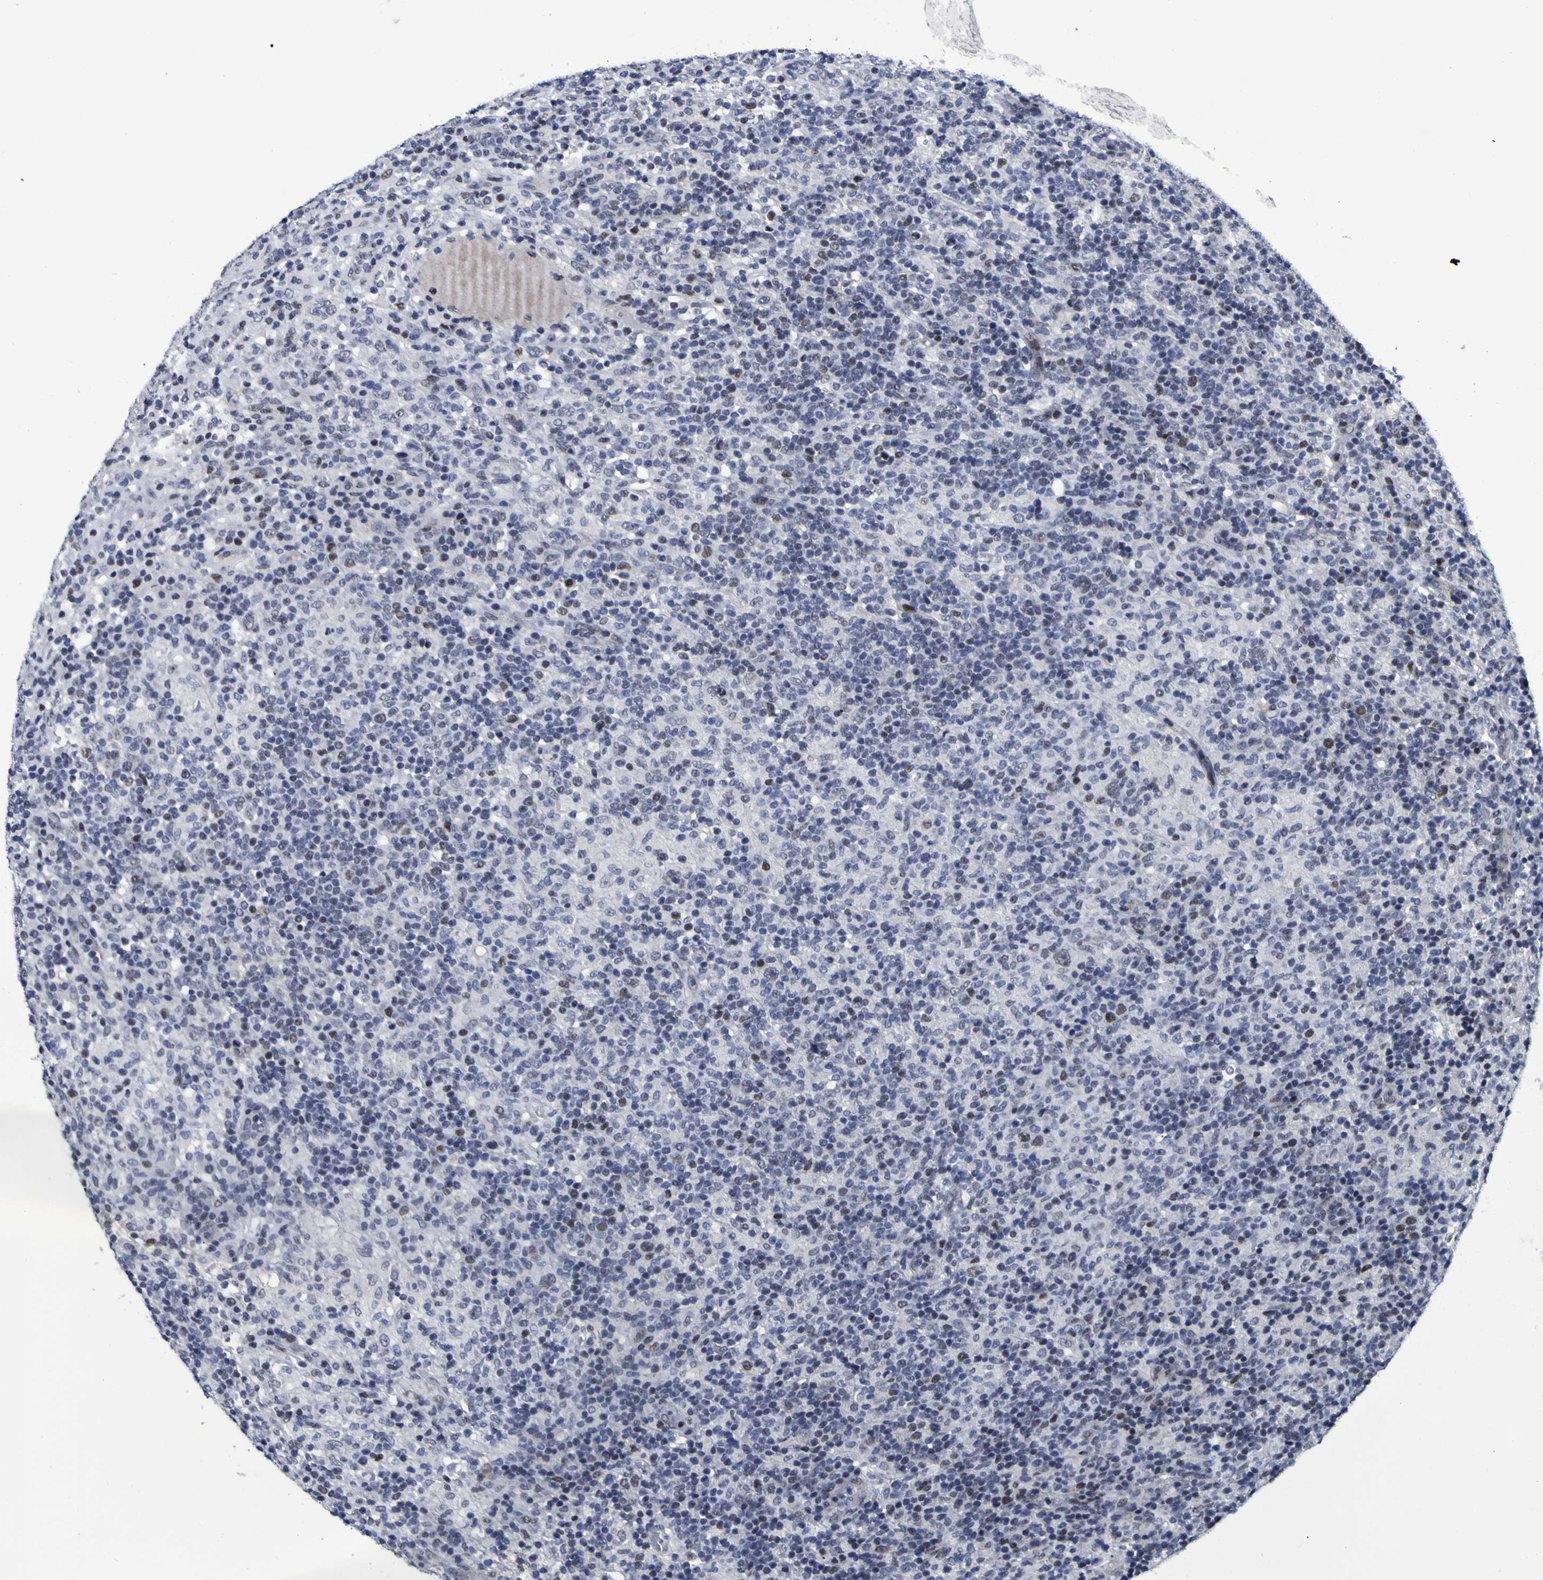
{"staining": {"intensity": "weak", "quantity": "25%-75%", "location": "nuclear"}, "tissue": "lymphoma", "cell_type": "Tumor cells", "image_type": "cancer", "snomed": [{"axis": "morphology", "description": "Hodgkin's disease, NOS"}, {"axis": "topography", "description": "Lymph node"}], "caption": "This is an image of immunohistochemistry staining of Hodgkin's disease, which shows weak staining in the nuclear of tumor cells.", "gene": "MBD3", "patient": {"sex": "male", "age": 70}}